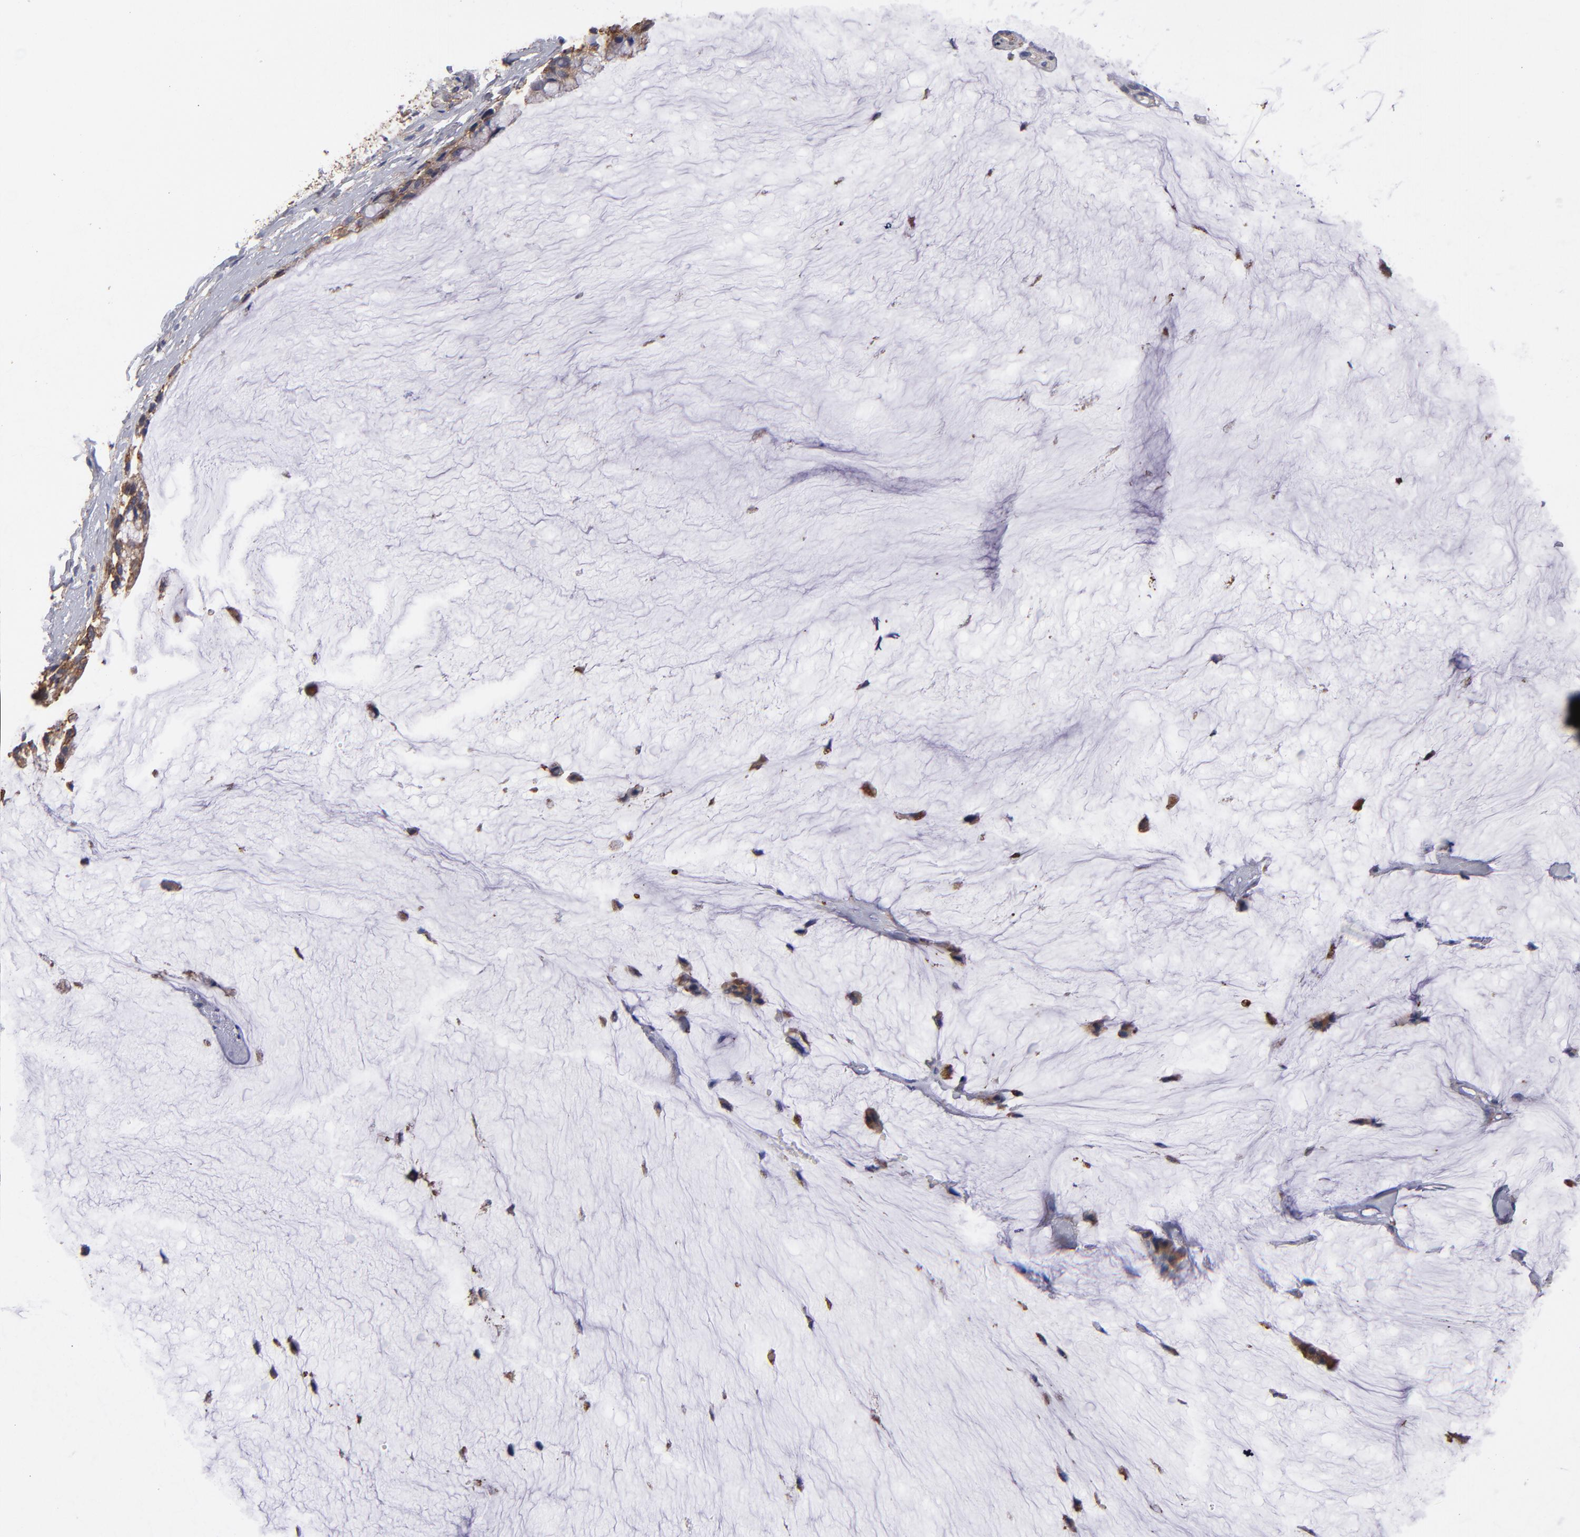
{"staining": {"intensity": "moderate", "quantity": ">75%", "location": "cytoplasmic/membranous"}, "tissue": "ovarian cancer", "cell_type": "Tumor cells", "image_type": "cancer", "snomed": [{"axis": "morphology", "description": "Cystadenocarcinoma, mucinous, NOS"}, {"axis": "topography", "description": "Ovary"}], "caption": "A brown stain highlights moderate cytoplasmic/membranous positivity of a protein in human ovarian mucinous cystadenocarcinoma tumor cells.", "gene": "MVP", "patient": {"sex": "female", "age": 39}}